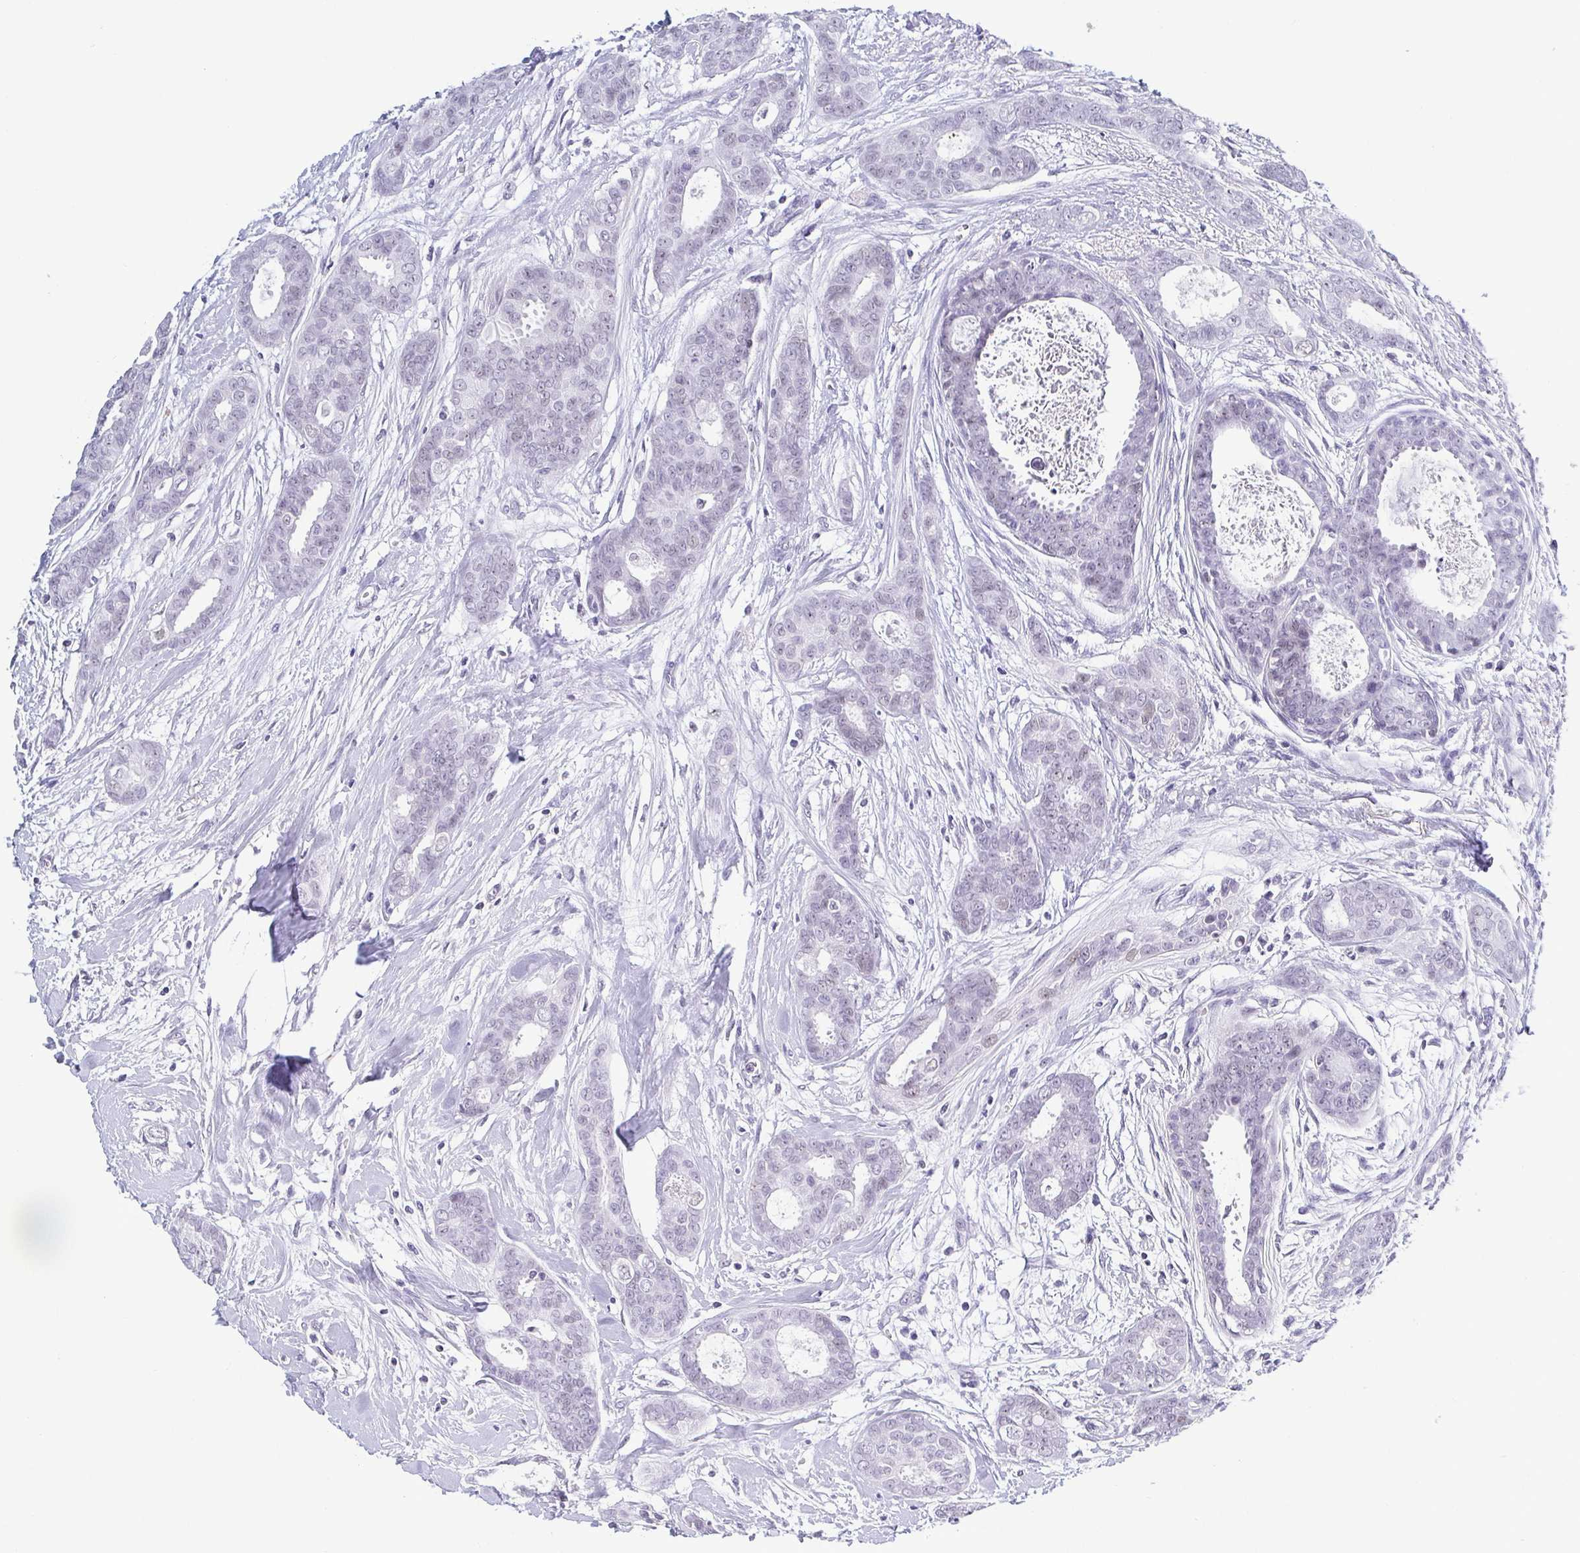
{"staining": {"intensity": "weak", "quantity": "<25%", "location": "nuclear"}, "tissue": "breast cancer", "cell_type": "Tumor cells", "image_type": "cancer", "snomed": [{"axis": "morphology", "description": "Duct carcinoma"}, {"axis": "topography", "description": "Breast"}], "caption": "Tumor cells show no significant protein expression in breast cancer (intraductal carcinoma).", "gene": "BZW1", "patient": {"sex": "female", "age": 45}}